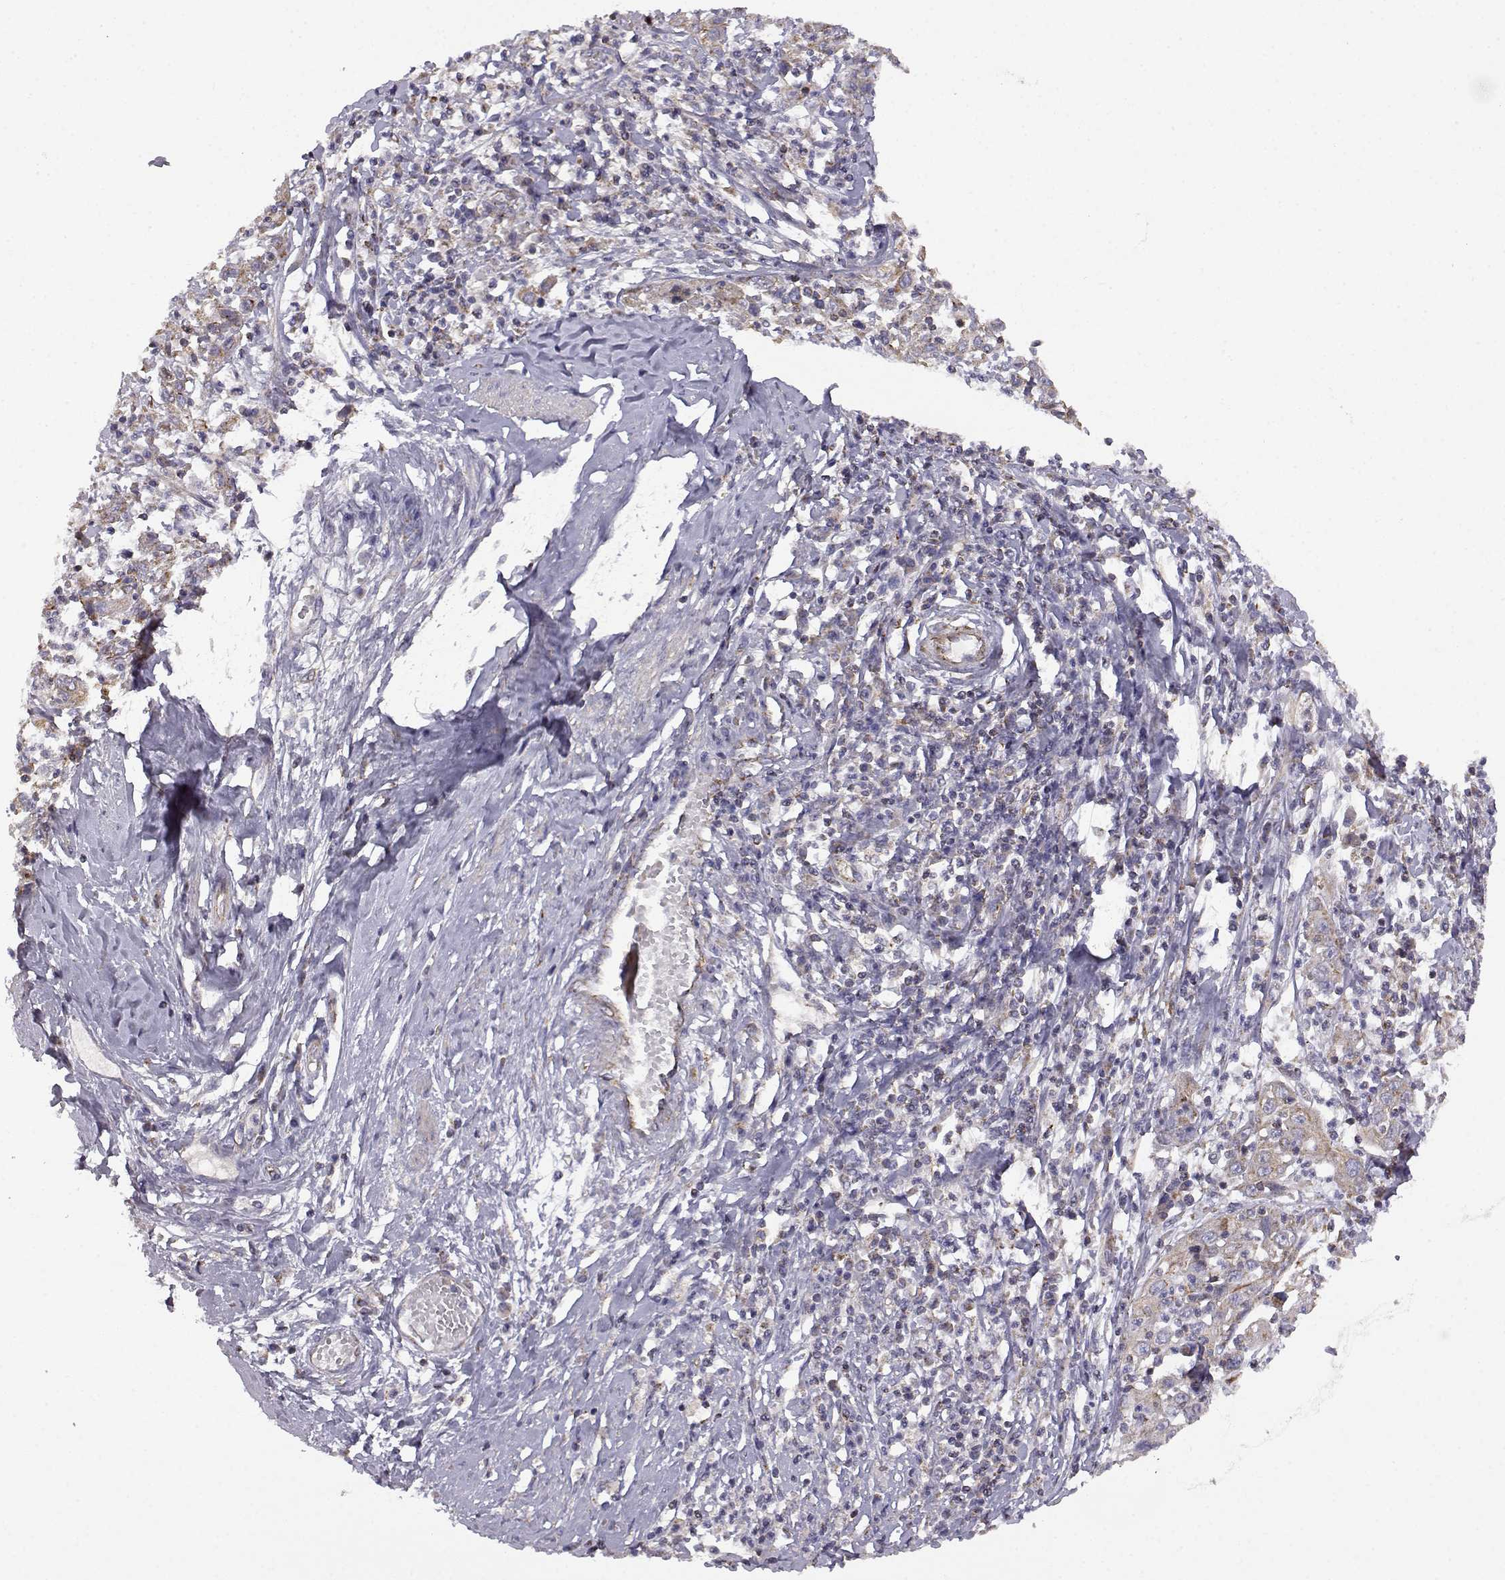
{"staining": {"intensity": "weak", "quantity": "25%-75%", "location": "cytoplasmic/membranous"}, "tissue": "cervical cancer", "cell_type": "Tumor cells", "image_type": "cancer", "snomed": [{"axis": "morphology", "description": "Squamous cell carcinoma, NOS"}, {"axis": "topography", "description": "Cervix"}], "caption": "DAB immunohistochemical staining of human squamous cell carcinoma (cervical) exhibits weak cytoplasmic/membranous protein positivity in about 25%-75% of tumor cells.", "gene": "DDC", "patient": {"sex": "female", "age": 46}}